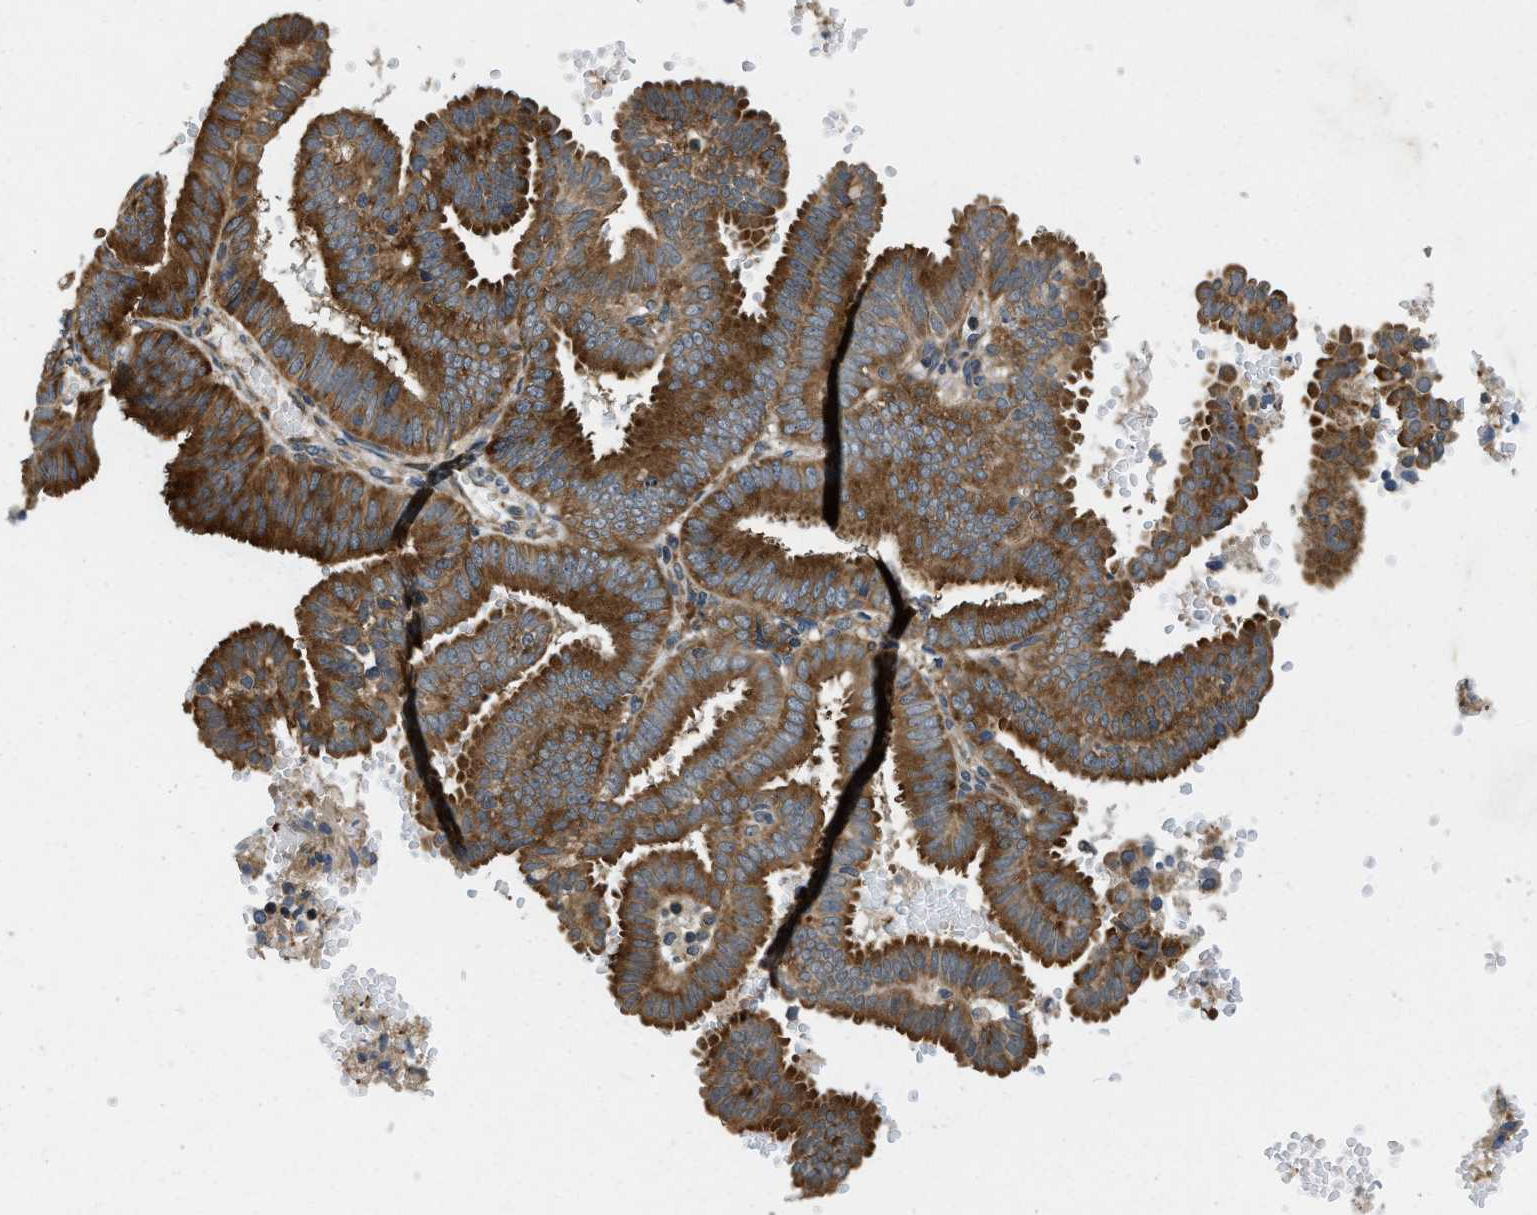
{"staining": {"intensity": "moderate", "quantity": ">75%", "location": "cytoplasmic/membranous"}, "tissue": "endometrial cancer", "cell_type": "Tumor cells", "image_type": "cancer", "snomed": [{"axis": "morphology", "description": "Adenocarcinoma, NOS"}, {"axis": "topography", "description": "Endometrium"}], "caption": "Immunohistochemical staining of human endometrial adenocarcinoma shows moderate cytoplasmic/membranous protein staining in about >75% of tumor cells. (DAB (3,3'-diaminobenzidine) IHC, brown staining for protein, blue staining for nuclei).", "gene": "PA2G4", "patient": {"sex": "female", "age": 58}}